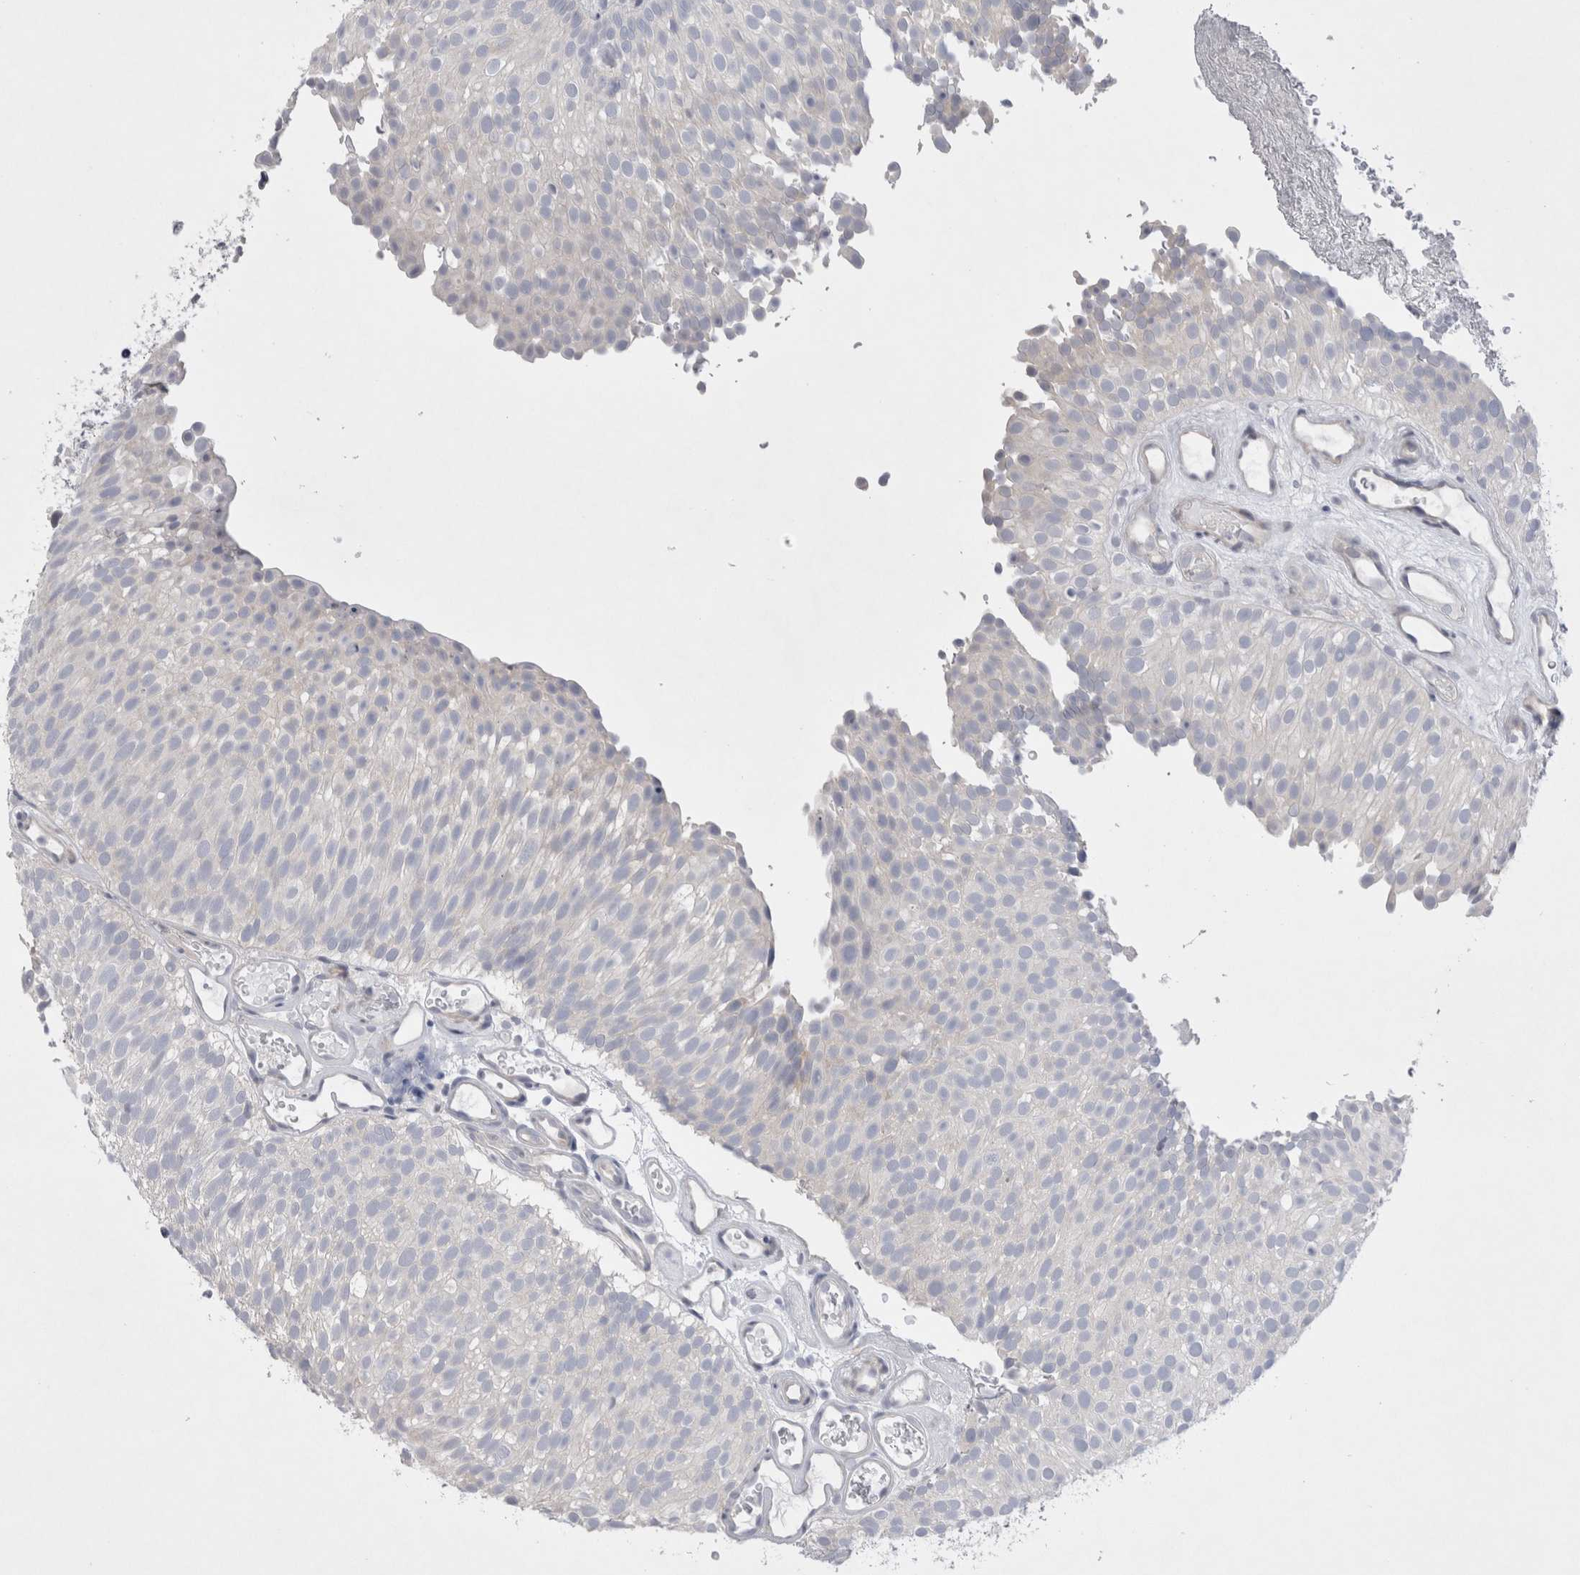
{"staining": {"intensity": "negative", "quantity": "none", "location": "none"}, "tissue": "urothelial cancer", "cell_type": "Tumor cells", "image_type": "cancer", "snomed": [{"axis": "morphology", "description": "Urothelial carcinoma, Low grade"}, {"axis": "topography", "description": "Urinary bladder"}], "caption": "Urothelial cancer was stained to show a protein in brown. There is no significant staining in tumor cells.", "gene": "RBM12B", "patient": {"sex": "male", "age": 78}}